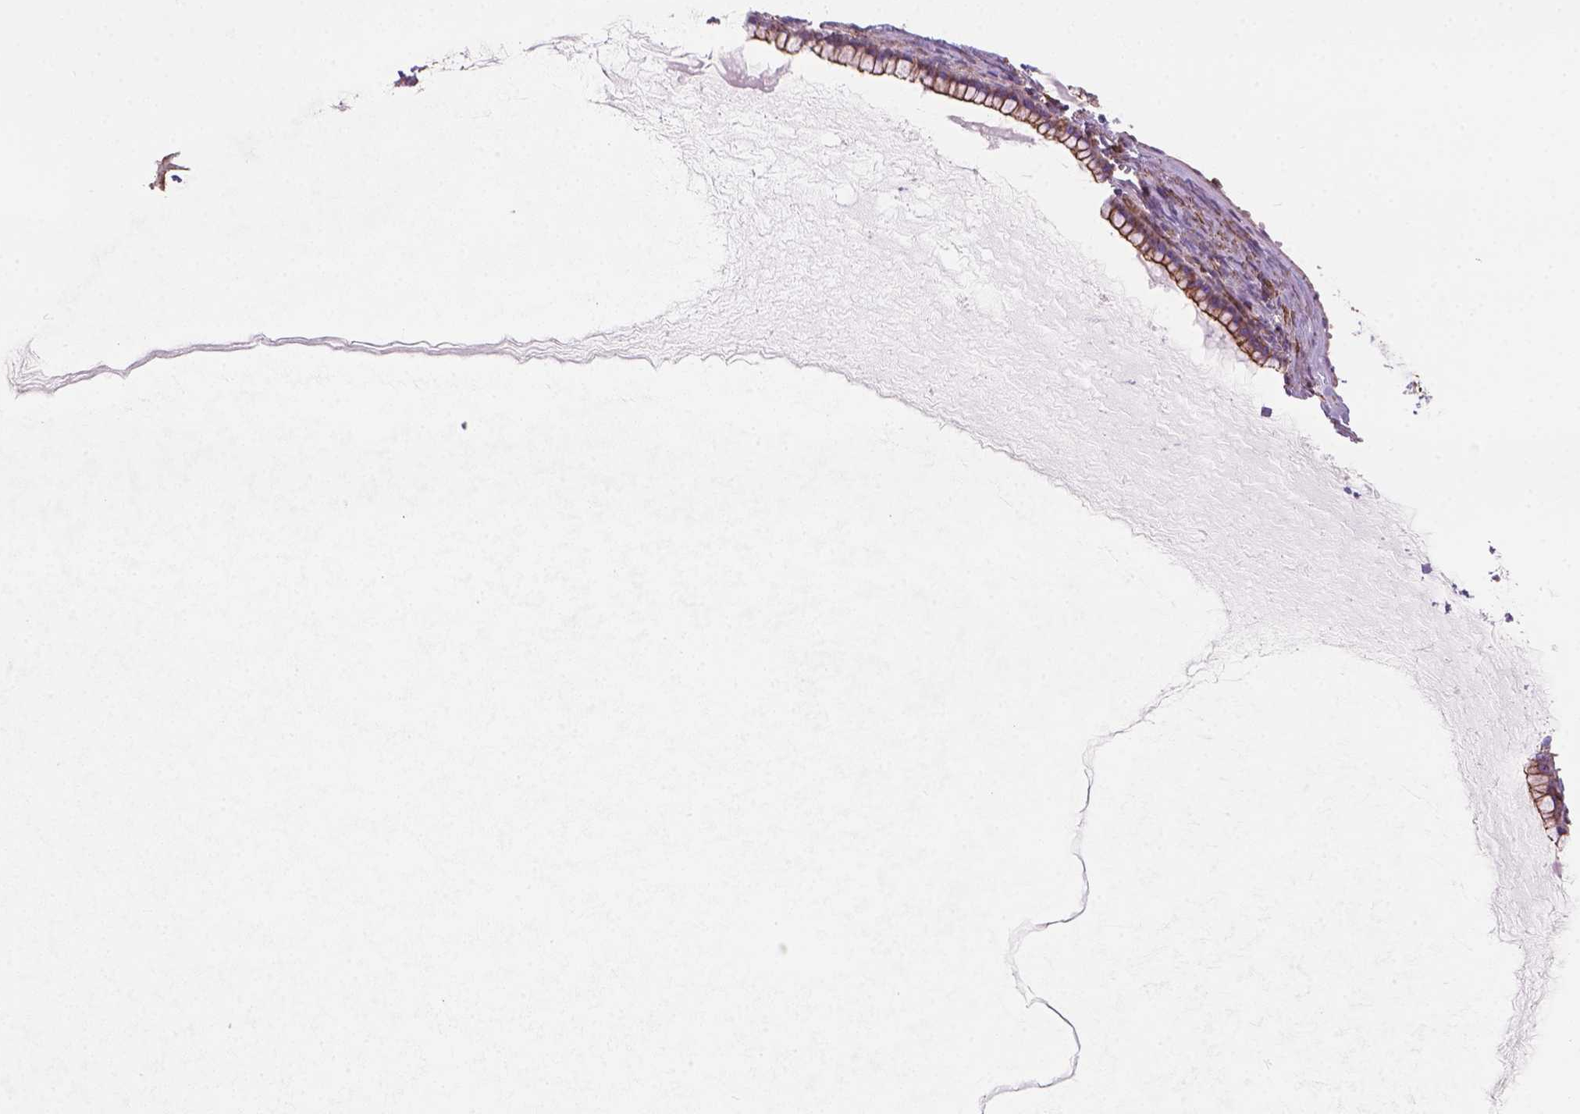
{"staining": {"intensity": "moderate", "quantity": ">75%", "location": "cytoplasmic/membranous"}, "tissue": "ovarian cancer", "cell_type": "Tumor cells", "image_type": "cancer", "snomed": [{"axis": "morphology", "description": "Cystadenocarcinoma, mucinous, NOS"}, {"axis": "topography", "description": "Ovary"}], "caption": "Ovarian mucinous cystadenocarcinoma was stained to show a protein in brown. There is medium levels of moderate cytoplasmic/membranous positivity in approximately >75% of tumor cells.", "gene": "PATJ", "patient": {"sex": "female", "age": 41}}